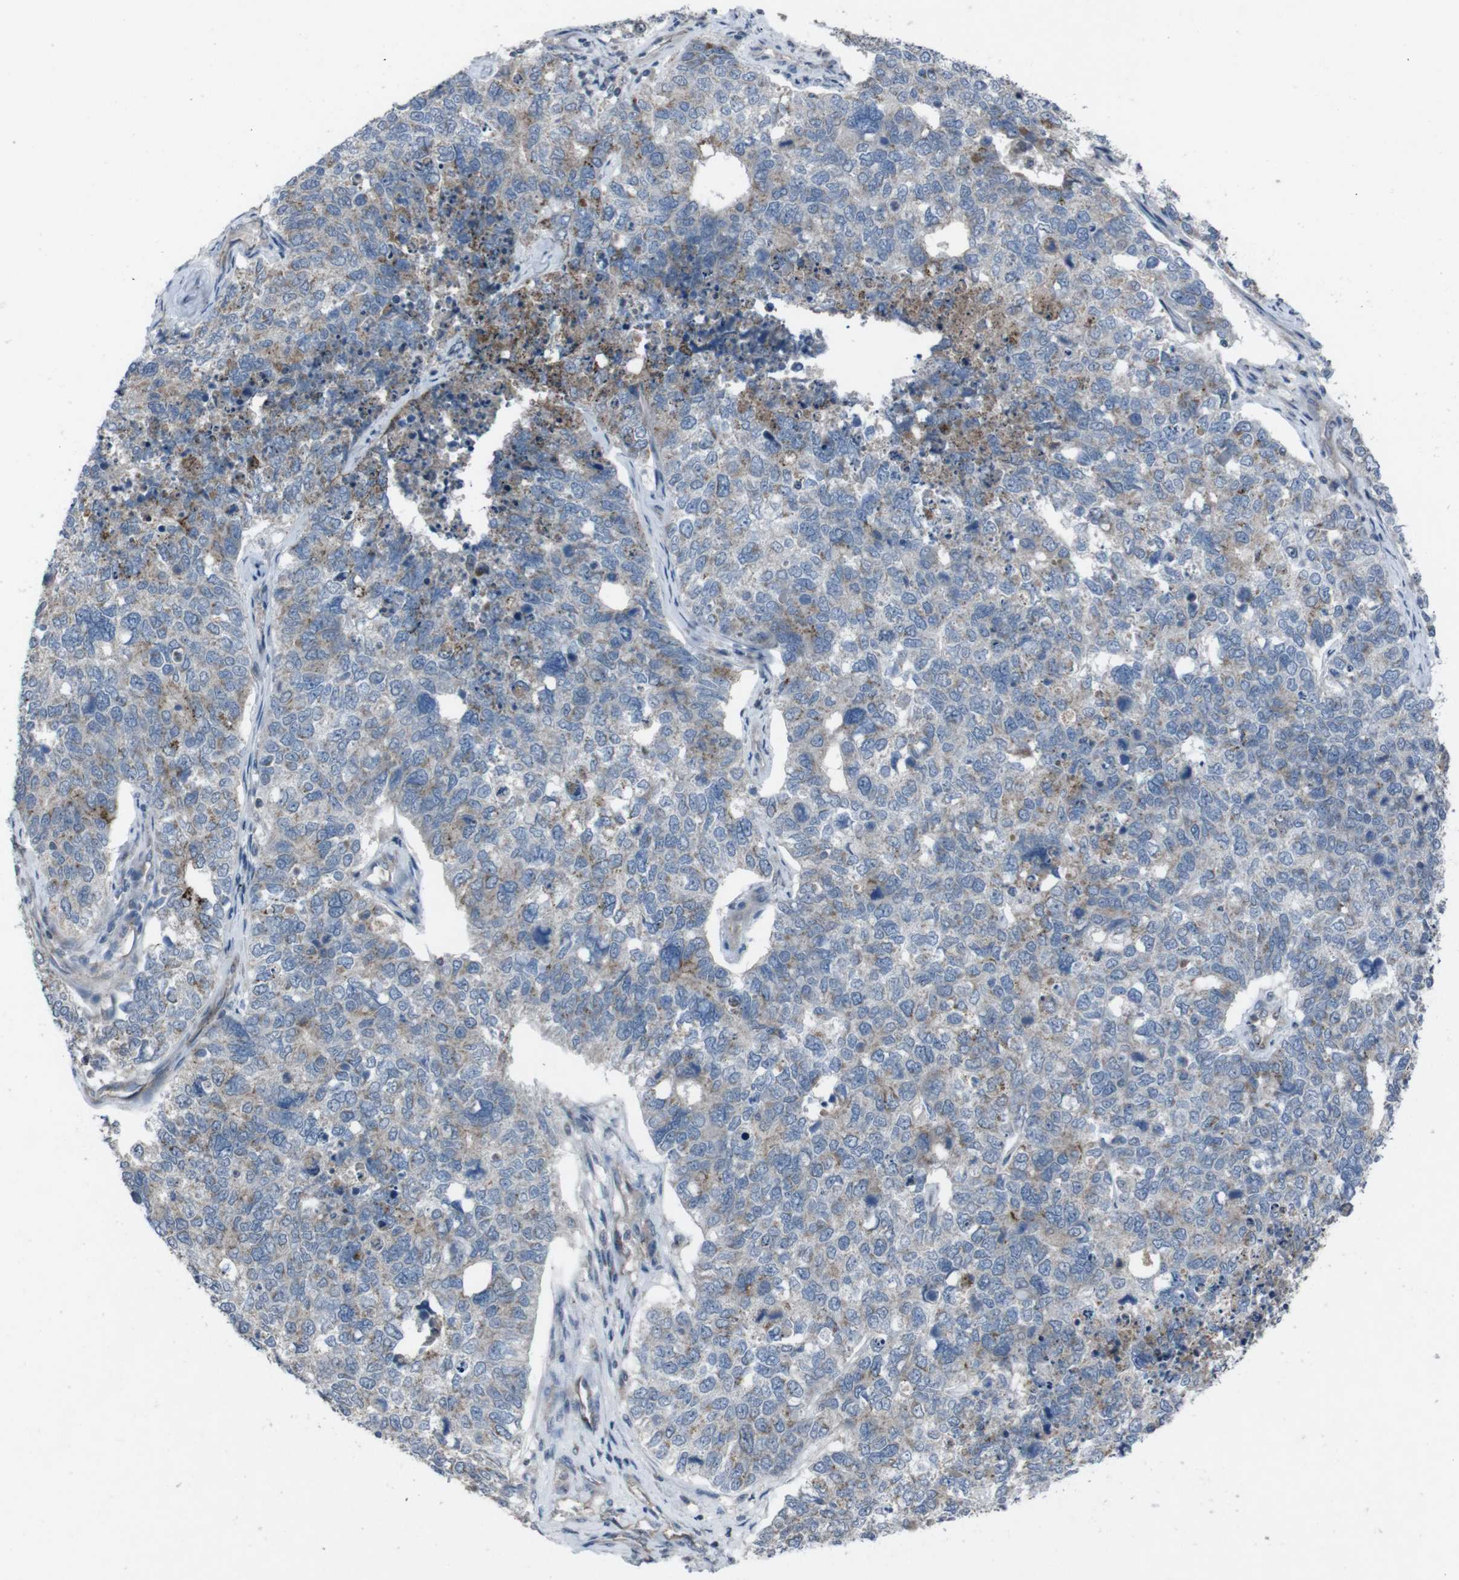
{"staining": {"intensity": "moderate", "quantity": "25%-75%", "location": "cytoplasmic/membranous"}, "tissue": "cervical cancer", "cell_type": "Tumor cells", "image_type": "cancer", "snomed": [{"axis": "morphology", "description": "Squamous cell carcinoma, NOS"}, {"axis": "topography", "description": "Cervix"}], "caption": "Cervical cancer tissue exhibits moderate cytoplasmic/membranous positivity in about 25%-75% of tumor cells, visualized by immunohistochemistry.", "gene": "EFNA5", "patient": {"sex": "female", "age": 63}}